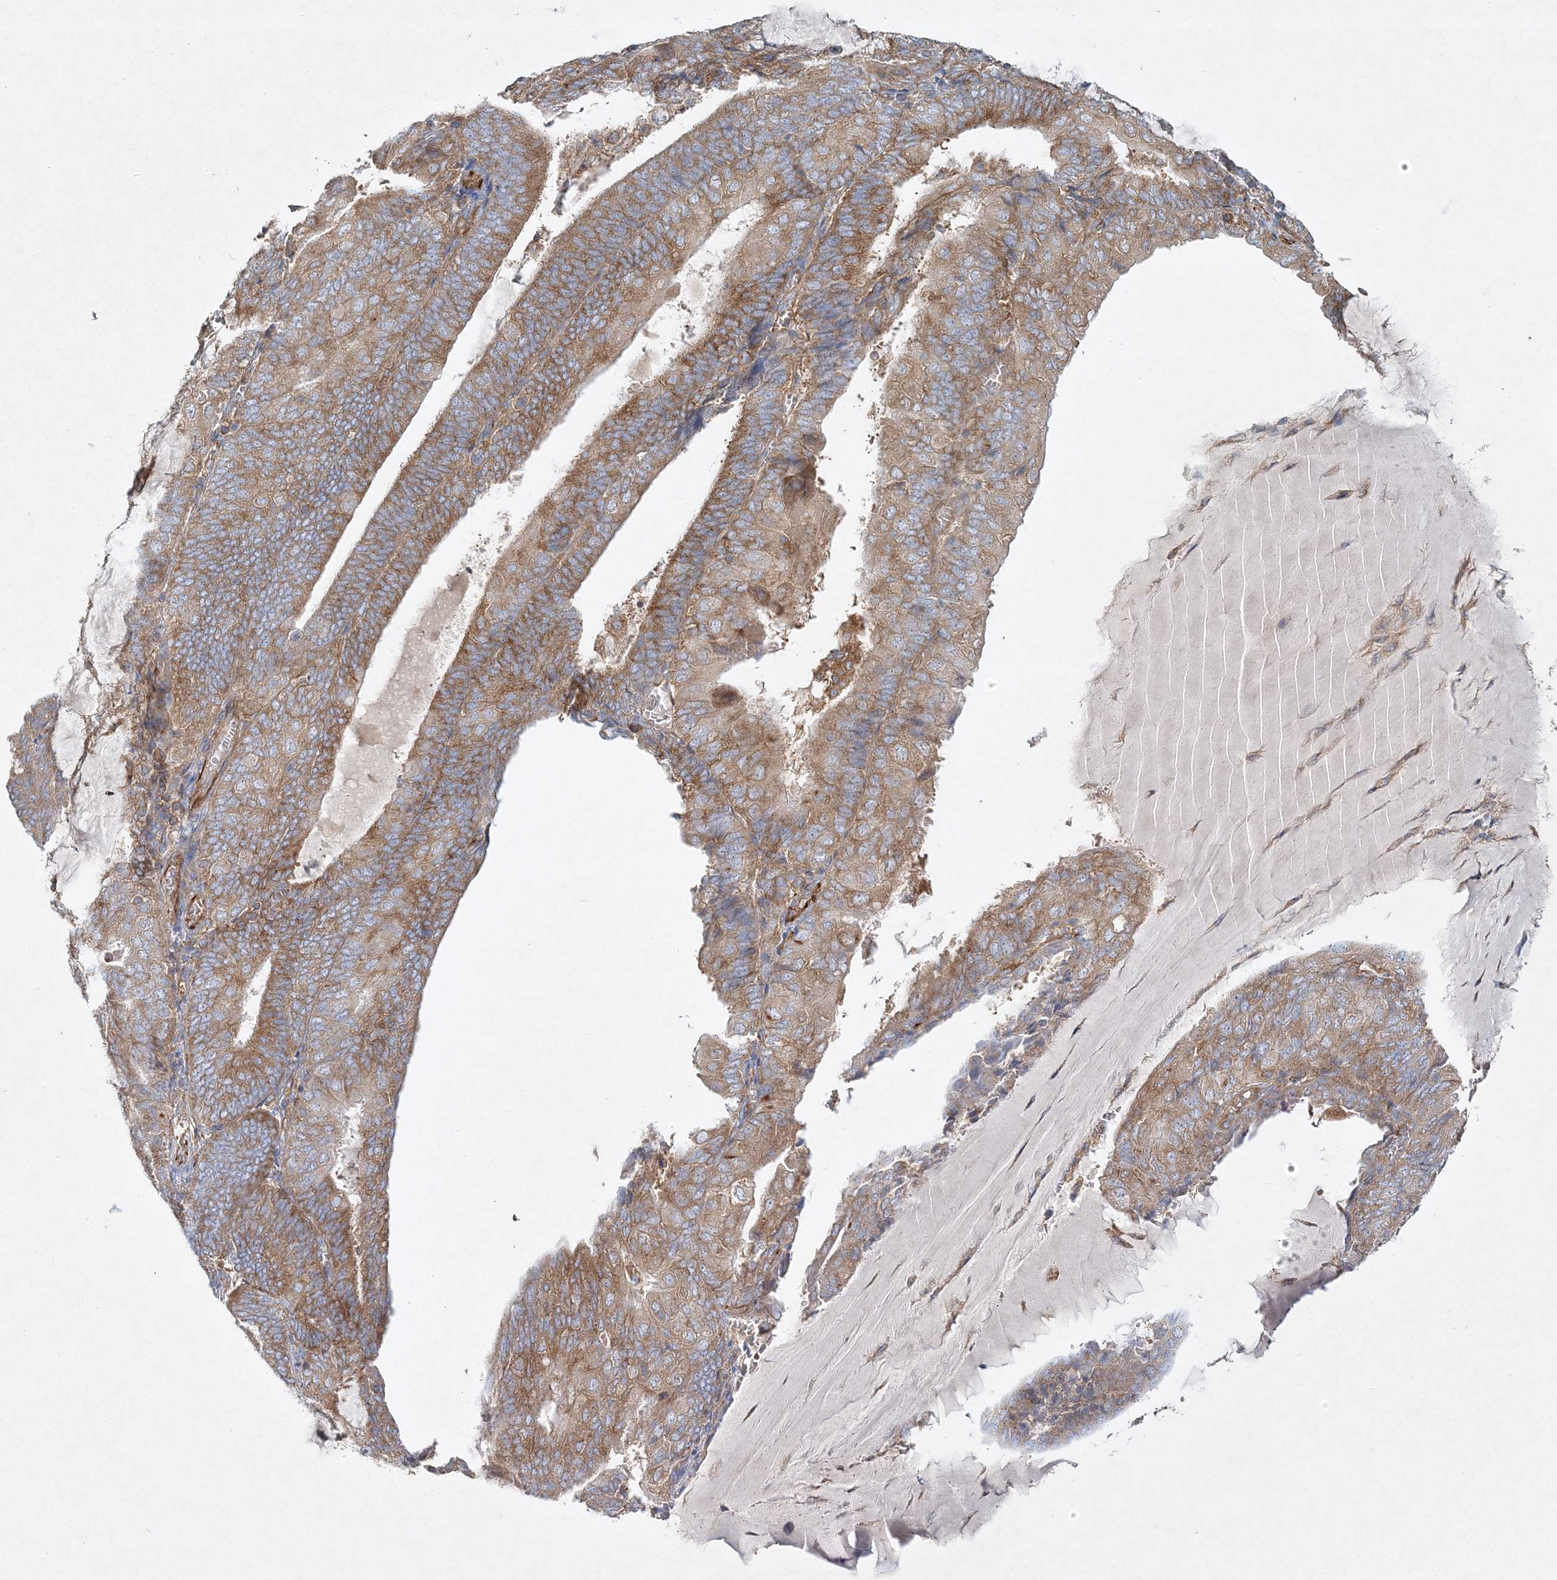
{"staining": {"intensity": "moderate", "quantity": ">75%", "location": "cytoplasmic/membranous"}, "tissue": "endometrial cancer", "cell_type": "Tumor cells", "image_type": "cancer", "snomed": [{"axis": "morphology", "description": "Adenocarcinoma, NOS"}, {"axis": "topography", "description": "Endometrium"}], "caption": "Endometrial cancer stained with DAB (3,3'-diaminobenzidine) IHC shows medium levels of moderate cytoplasmic/membranous positivity in approximately >75% of tumor cells.", "gene": "WDR37", "patient": {"sex": "female", "age": 81}}